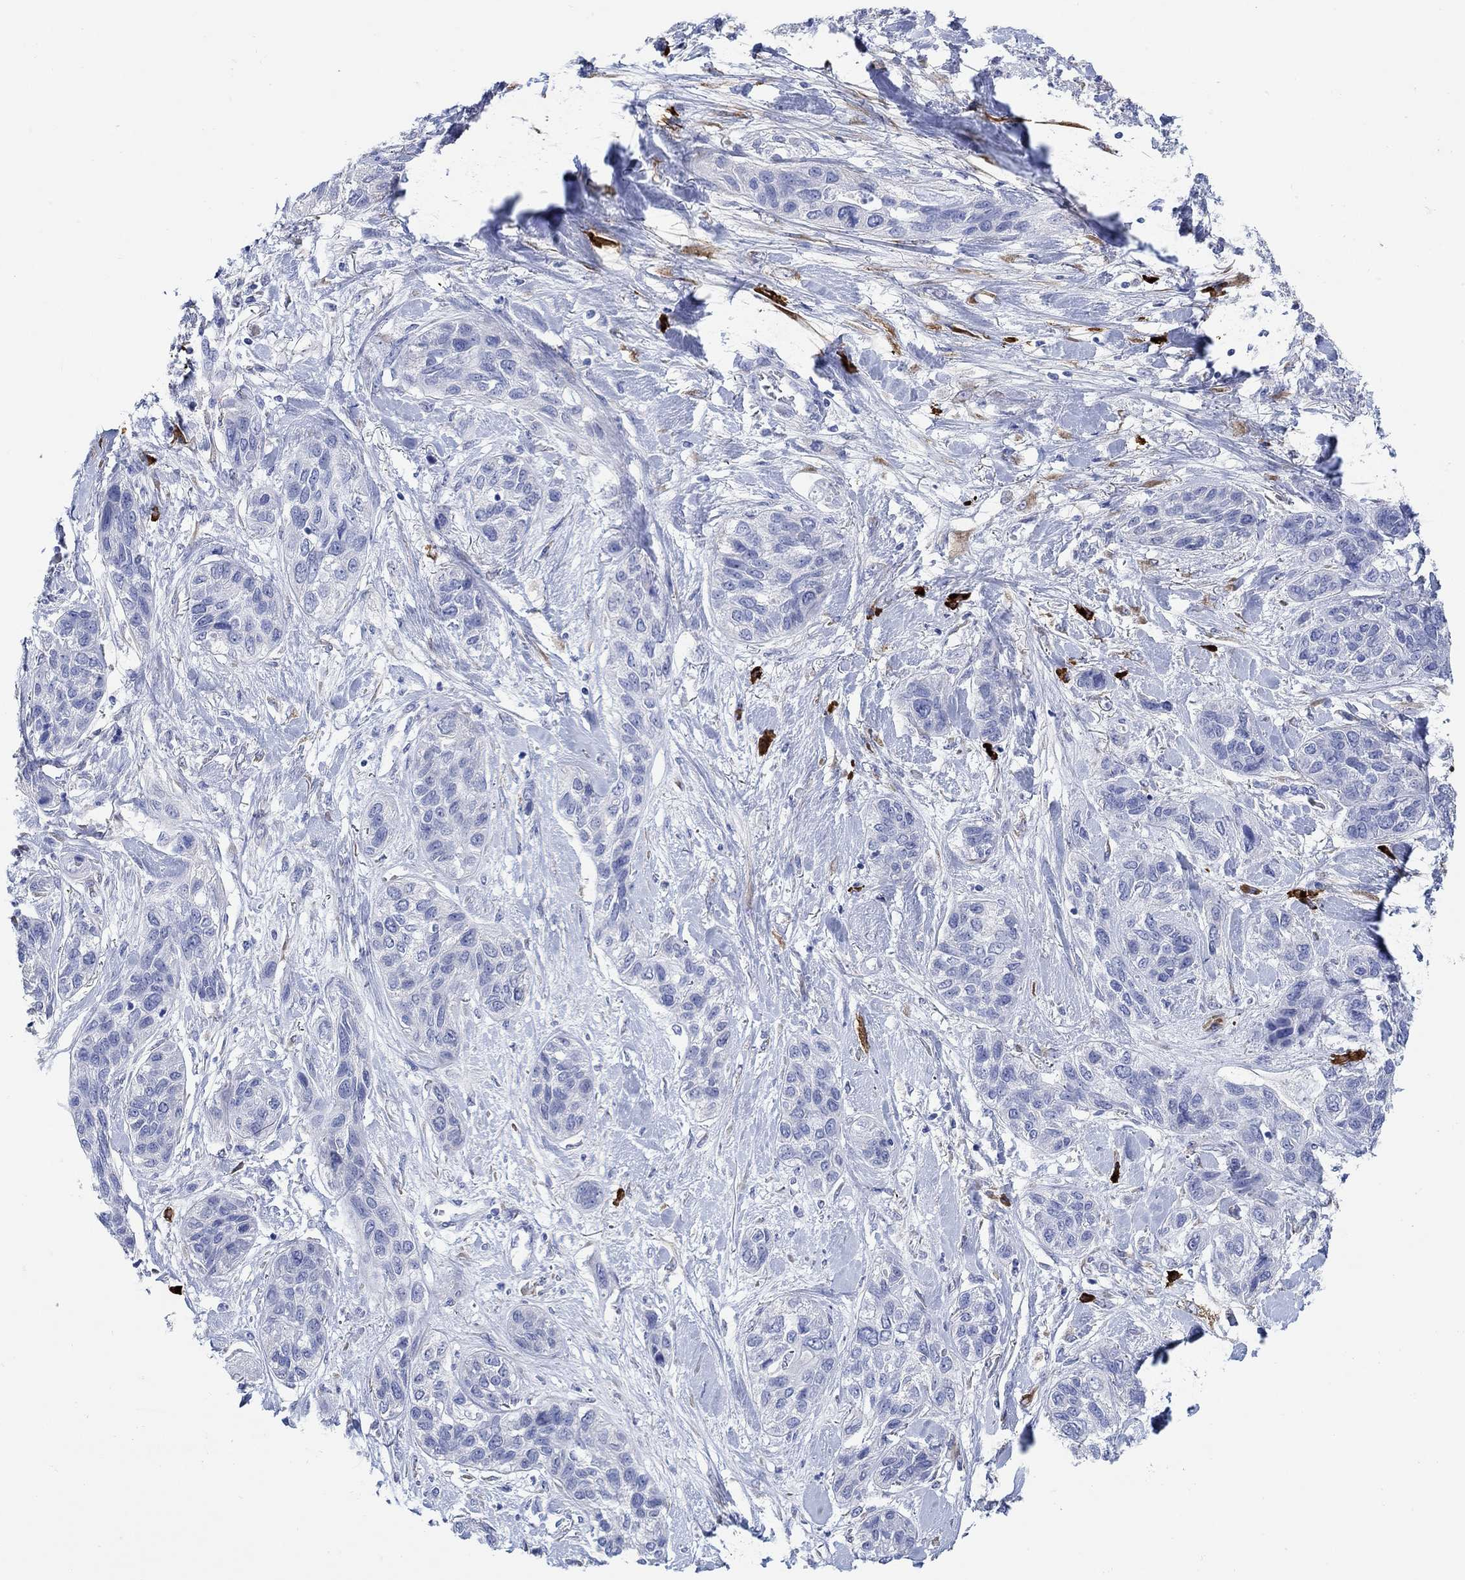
{"staining": {"intensity": "negative", "quantity": "none", "location": "none"}, "tissue": "lung cancer", "cell_type": "Tumor cells", "image_type": "cancer", "snomed": [{"axis": "morphology", "description": "Squamous cell carcinoma, NOS"}, {"axis": "topography", "description": "Lung"}], "caption": "This is an immunohistochemistry (IHC) micrograph of lung cancer. There is no positivity in tumor cells.", "gene": "P2RY6", "patient": {"sex": "female", "age": 70}}